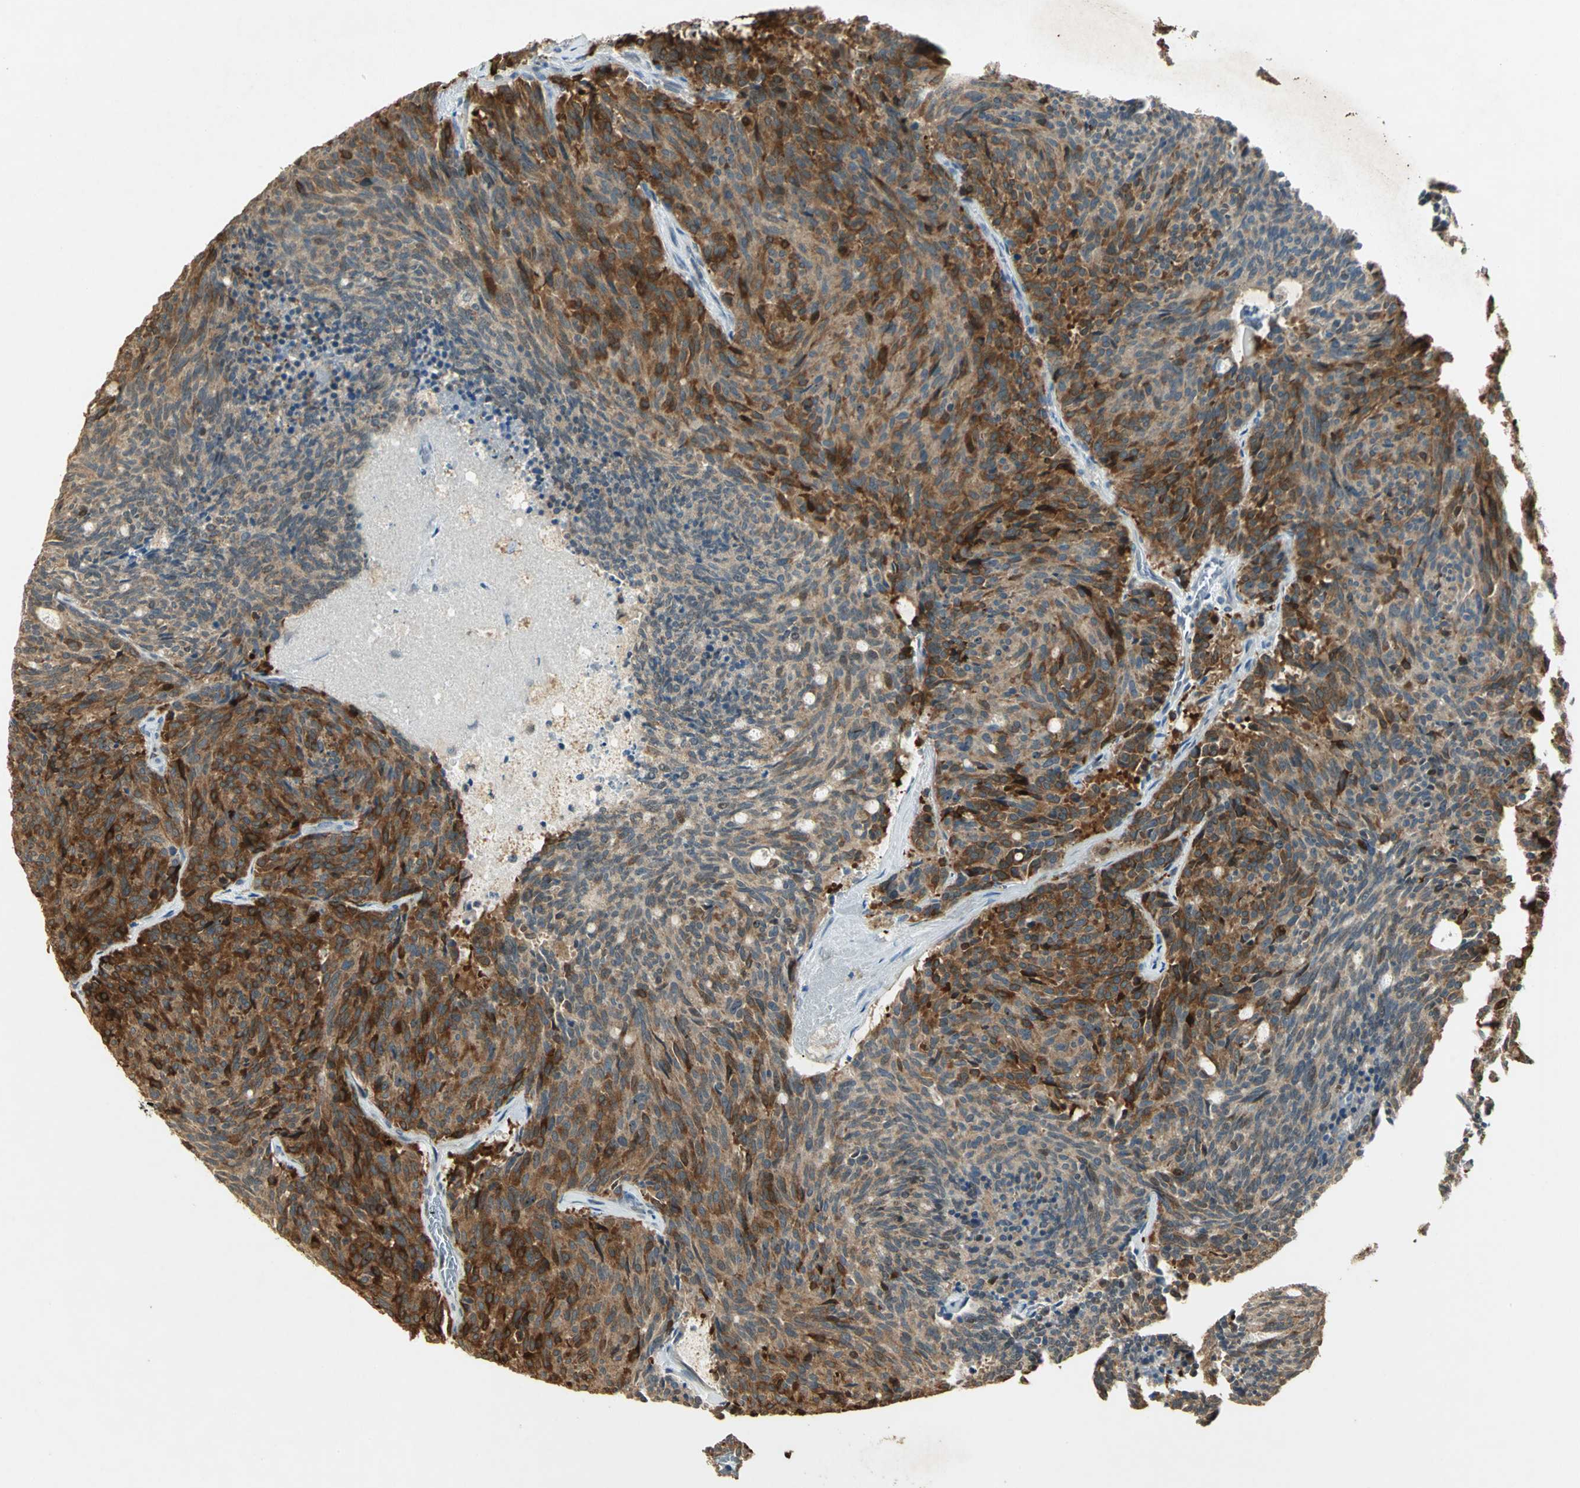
{"staining": {"intensity": "strong", "quantity": "25%-75%", "location": "cytoplasmic/membranous,nuclear"}, "tissue": "carcinoid", "cell_type": "Tumor cells", "image_type": "cancer", "snomed": [{"axis": "morphology", "description": "Carcinoid, malignant, NOS"}, {"axis": "topography", "description": "Pancreas"}], "caption": "Protein analysis of malignant carcinoid tissue exhibits strong cytoplasmic/membranous and nuclear staining in about 25%-75% of tumor cells.", "gene": "BIRC2", "patient": {"sex": "female", "age": 54}}